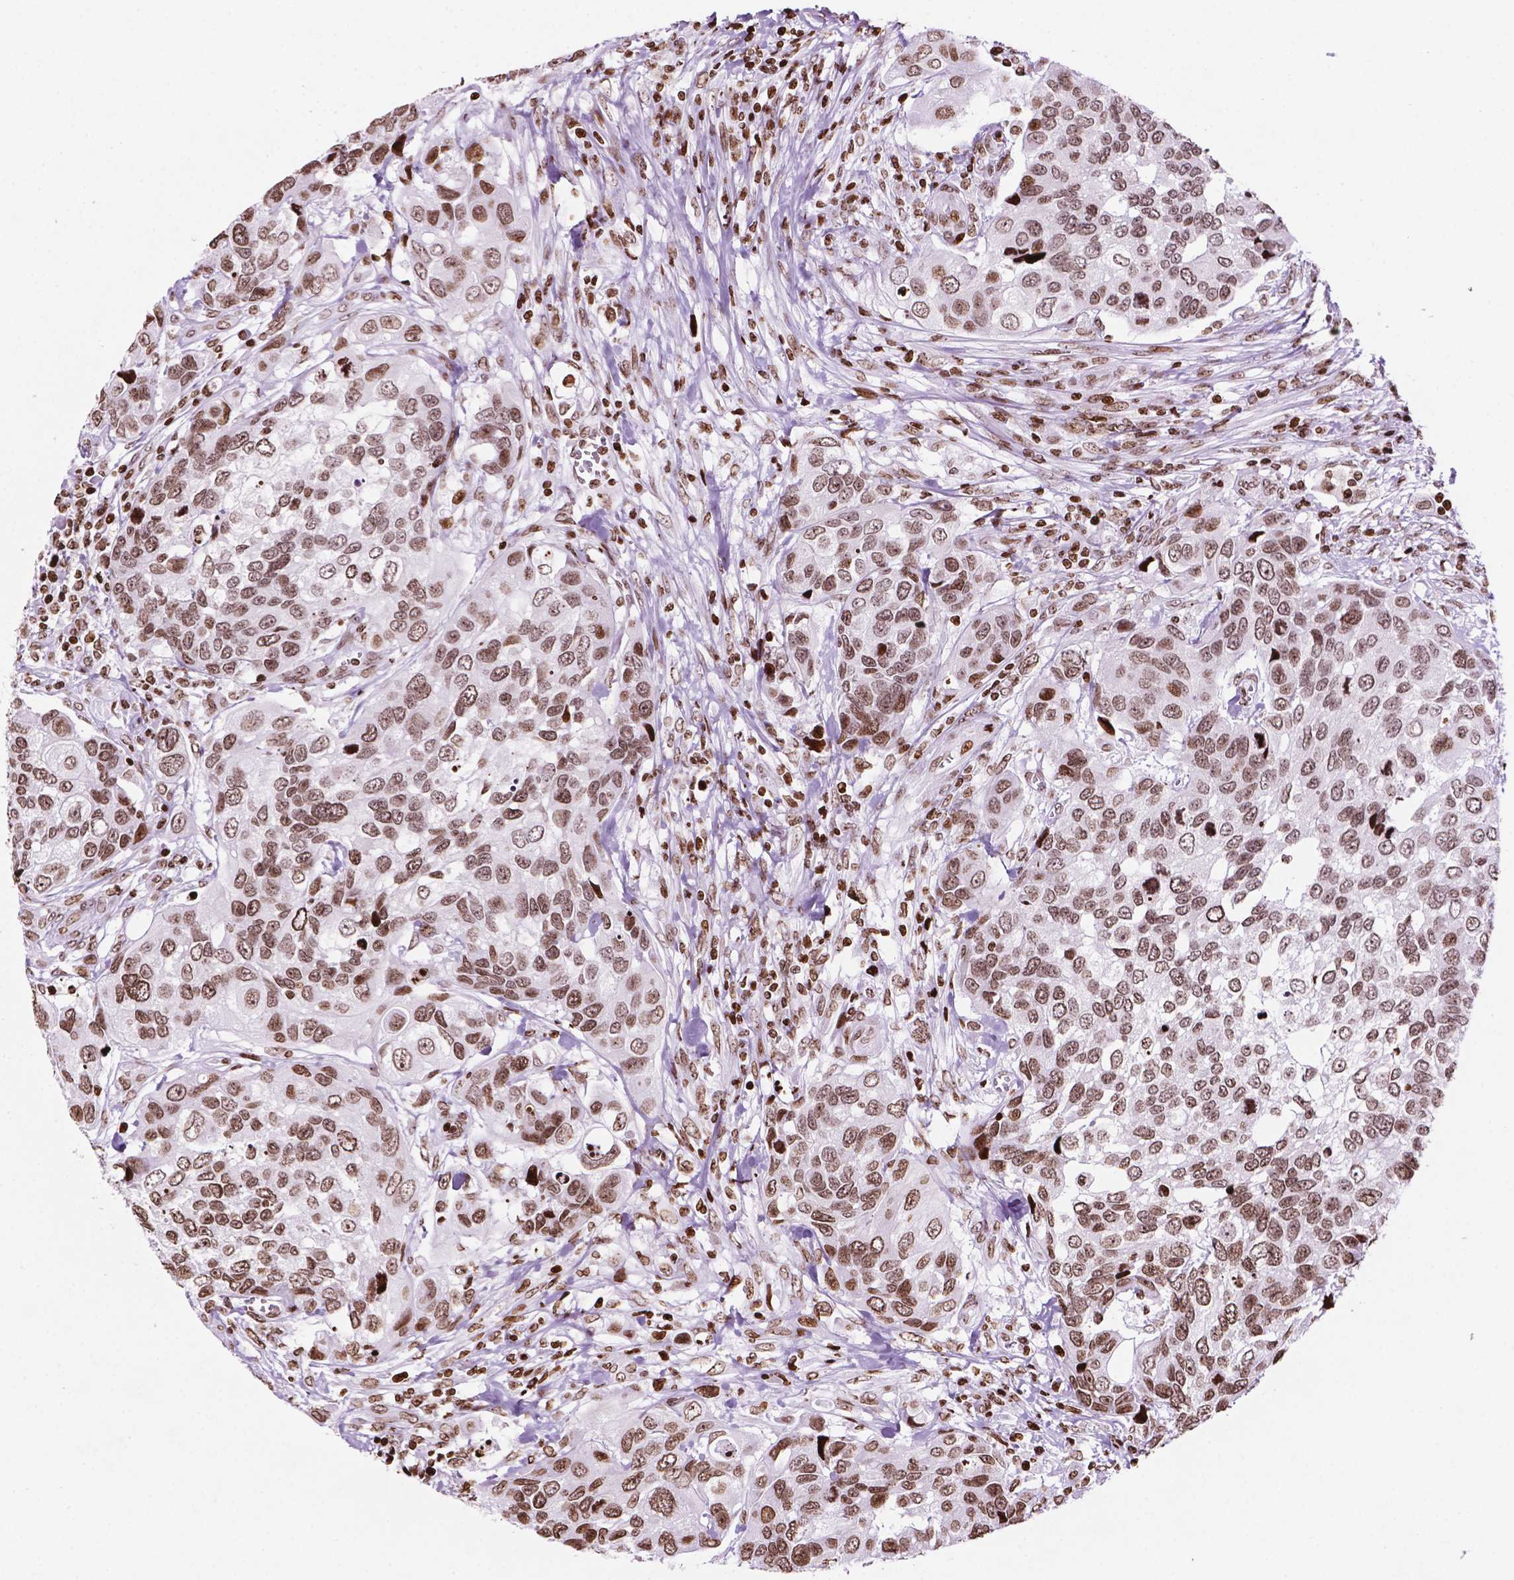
{"staining": {"intensity": "moderate", "quantity": ">75%", "location": "nuclear"}, "tissue": "urothelial cancer", "cell_type": "Tumor cells", "image_type": "cancer", "snomed": [{"axis": "morphology", "description": "Urothelial carcinoma, High grade"}, {"axis": "topography", "description": "Urinary bladder"}], "caption": "This histopathology image reveals high-grade urothelial carcinoma stained with immunohistochemistry to label a protein in brown. The nuclear of tumor cells show moderate positivity for the protein. Nuclei are counter-stained blue.", "gene": "TMEM250", "patient": {"sex": "male", "age": 60}}